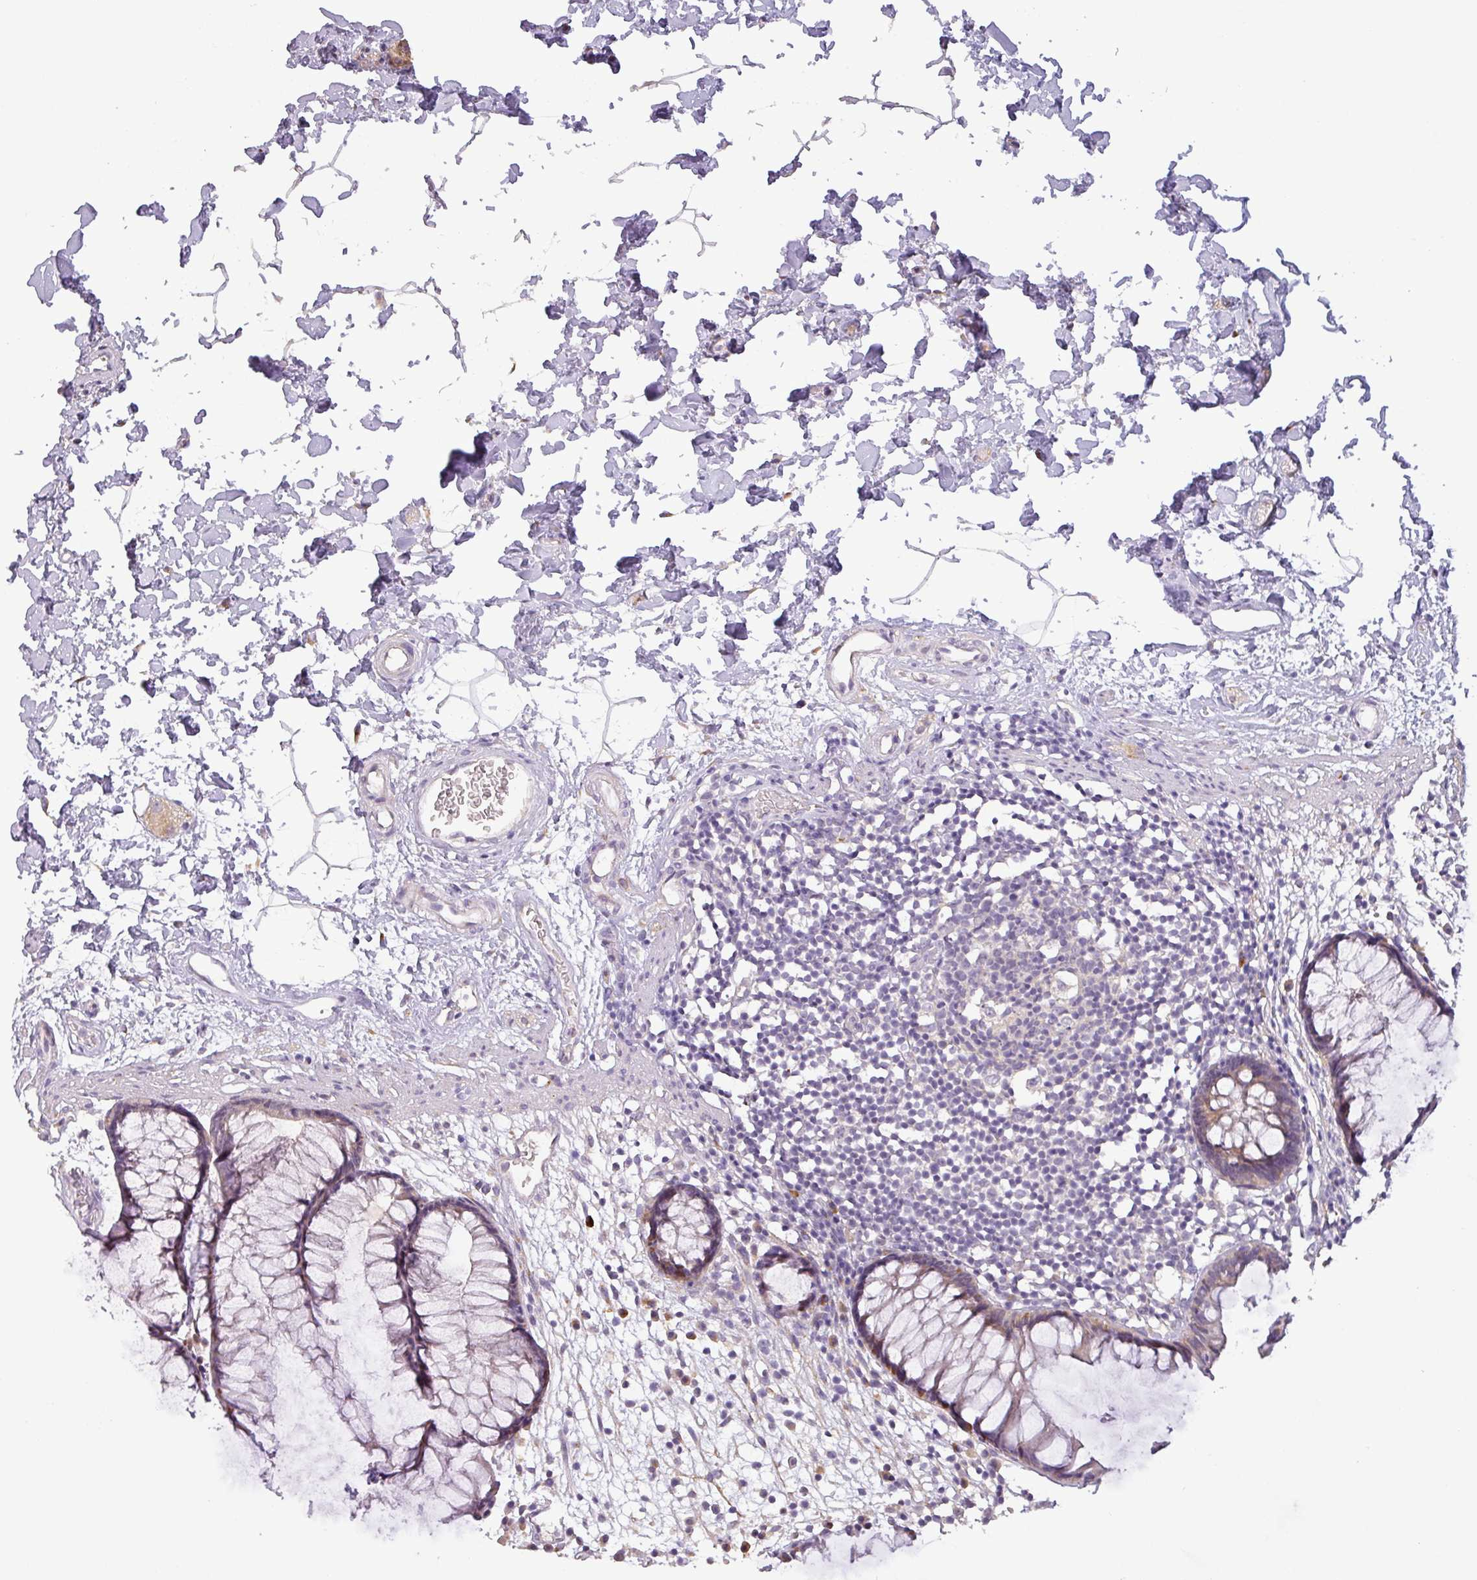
{"staining": {"intensity": "weak", "quantity": ">75%", "location": "cytoplasmic/membranous"}, "tissue": "rectum", "cell_type": "Glandular cells", "image_type": "normal", "snomed": [{"axis": "morphology", "description": "Normal tissue, NOS"}, {"axis": "topography", "description": "Rectum"}], "caption": "A low amount of weak cytoplasmic/membranous expression is identified in about >75% of glandular cells in normal rectum. The protein is shown in brown color, while the nuclei are stained blue.", "gene": "DRD5", "patient": {"sex": "male", "age": 51}}